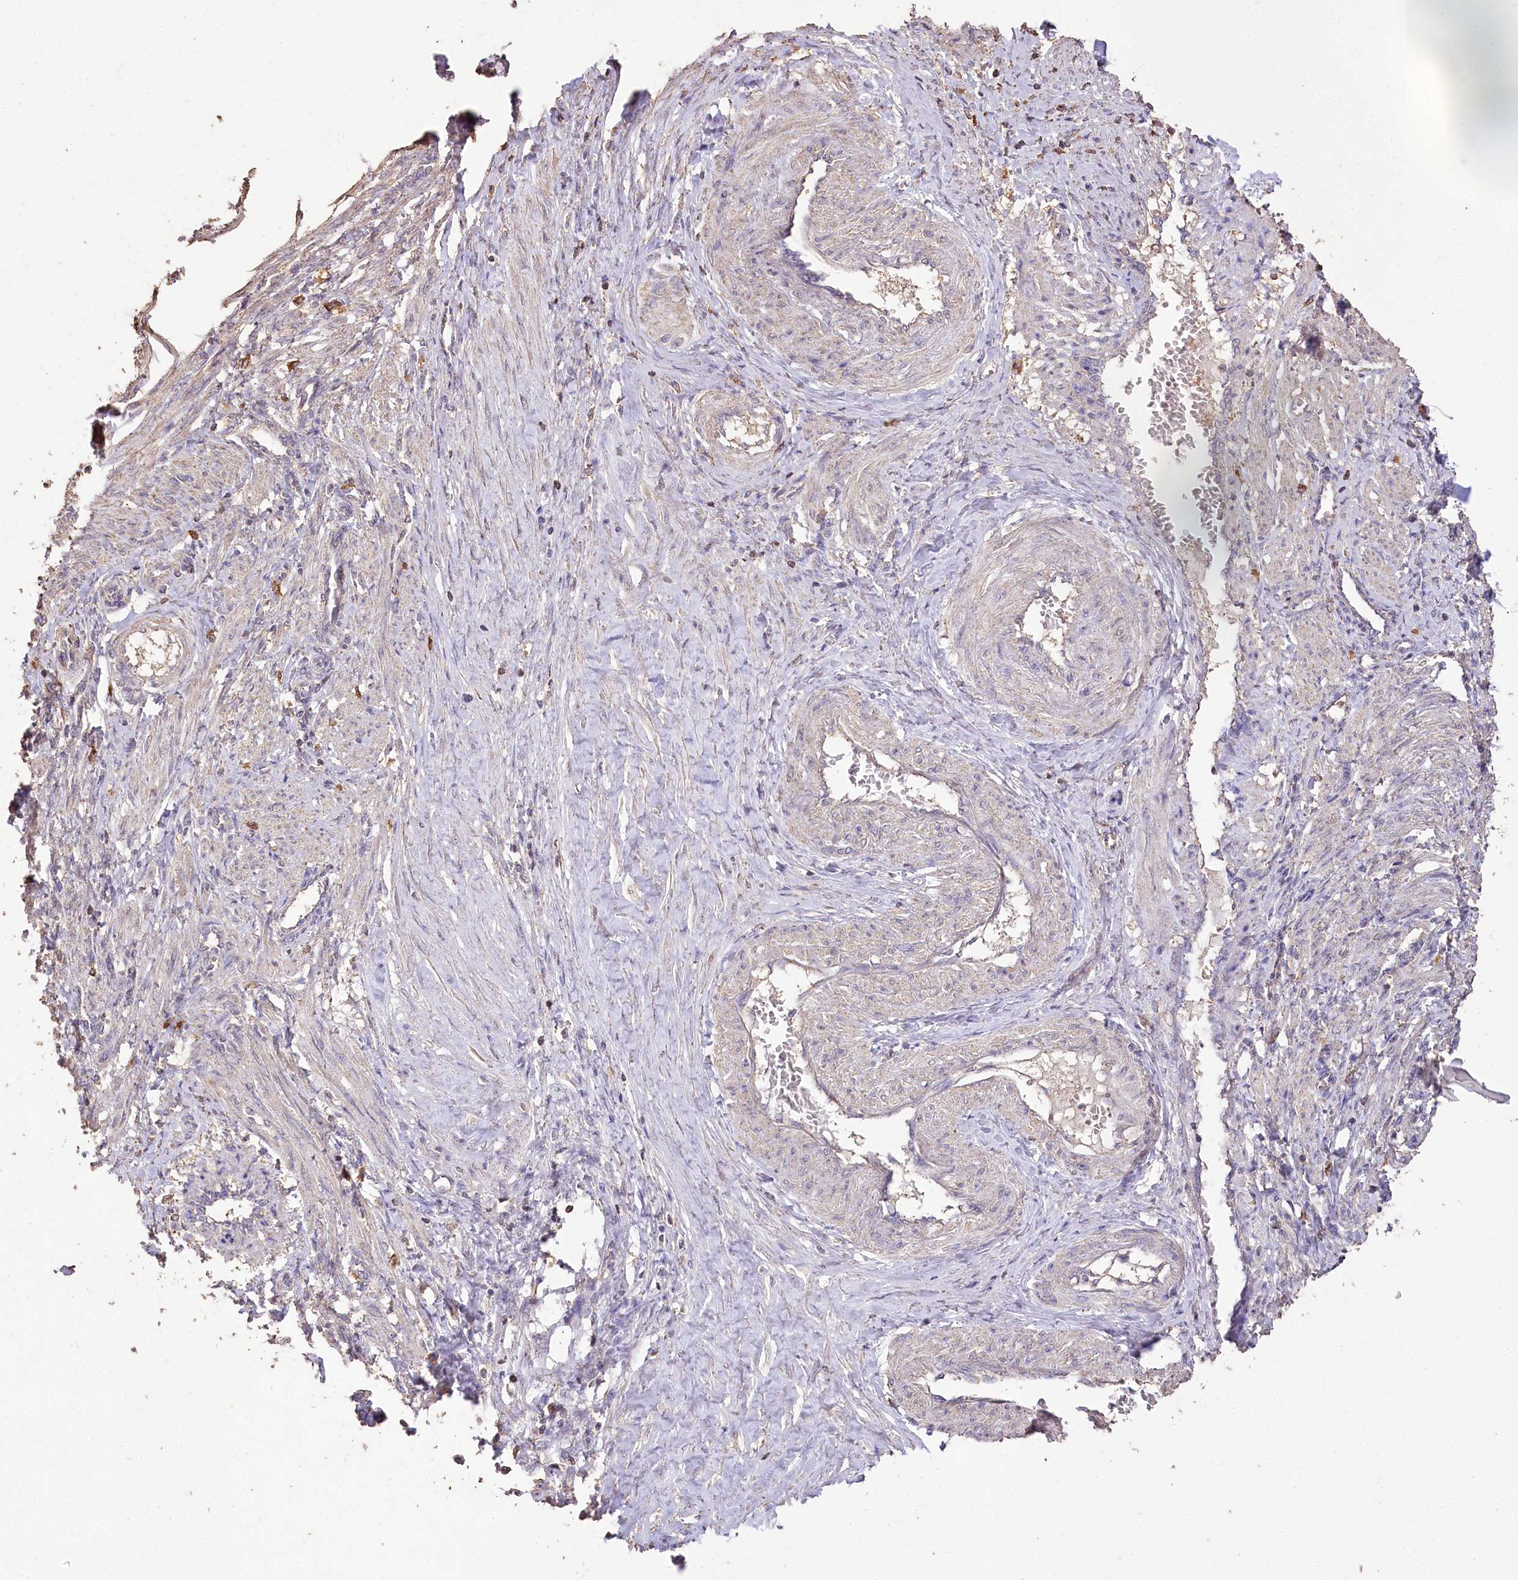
{"staining": {"intensity": "weak", "quantity": "<25%", "location": "cytoplasmic/membranous"}, "tissue": "smooth muscle", "cell_type": "Smooth muscle cells", "image_type": "normal", "snomed": [{"axis": "morphology", "description": "Normal tissue, NOS"}, {"axis": "topography", "description": "Endometrium"}], "caption": "Immunohistochemistry (IHC) of normal human smooth muscle shows no positivity in smooth muscle cells.", "gene": "IREB2", "patient": {"sex": "female", "age": 33}}